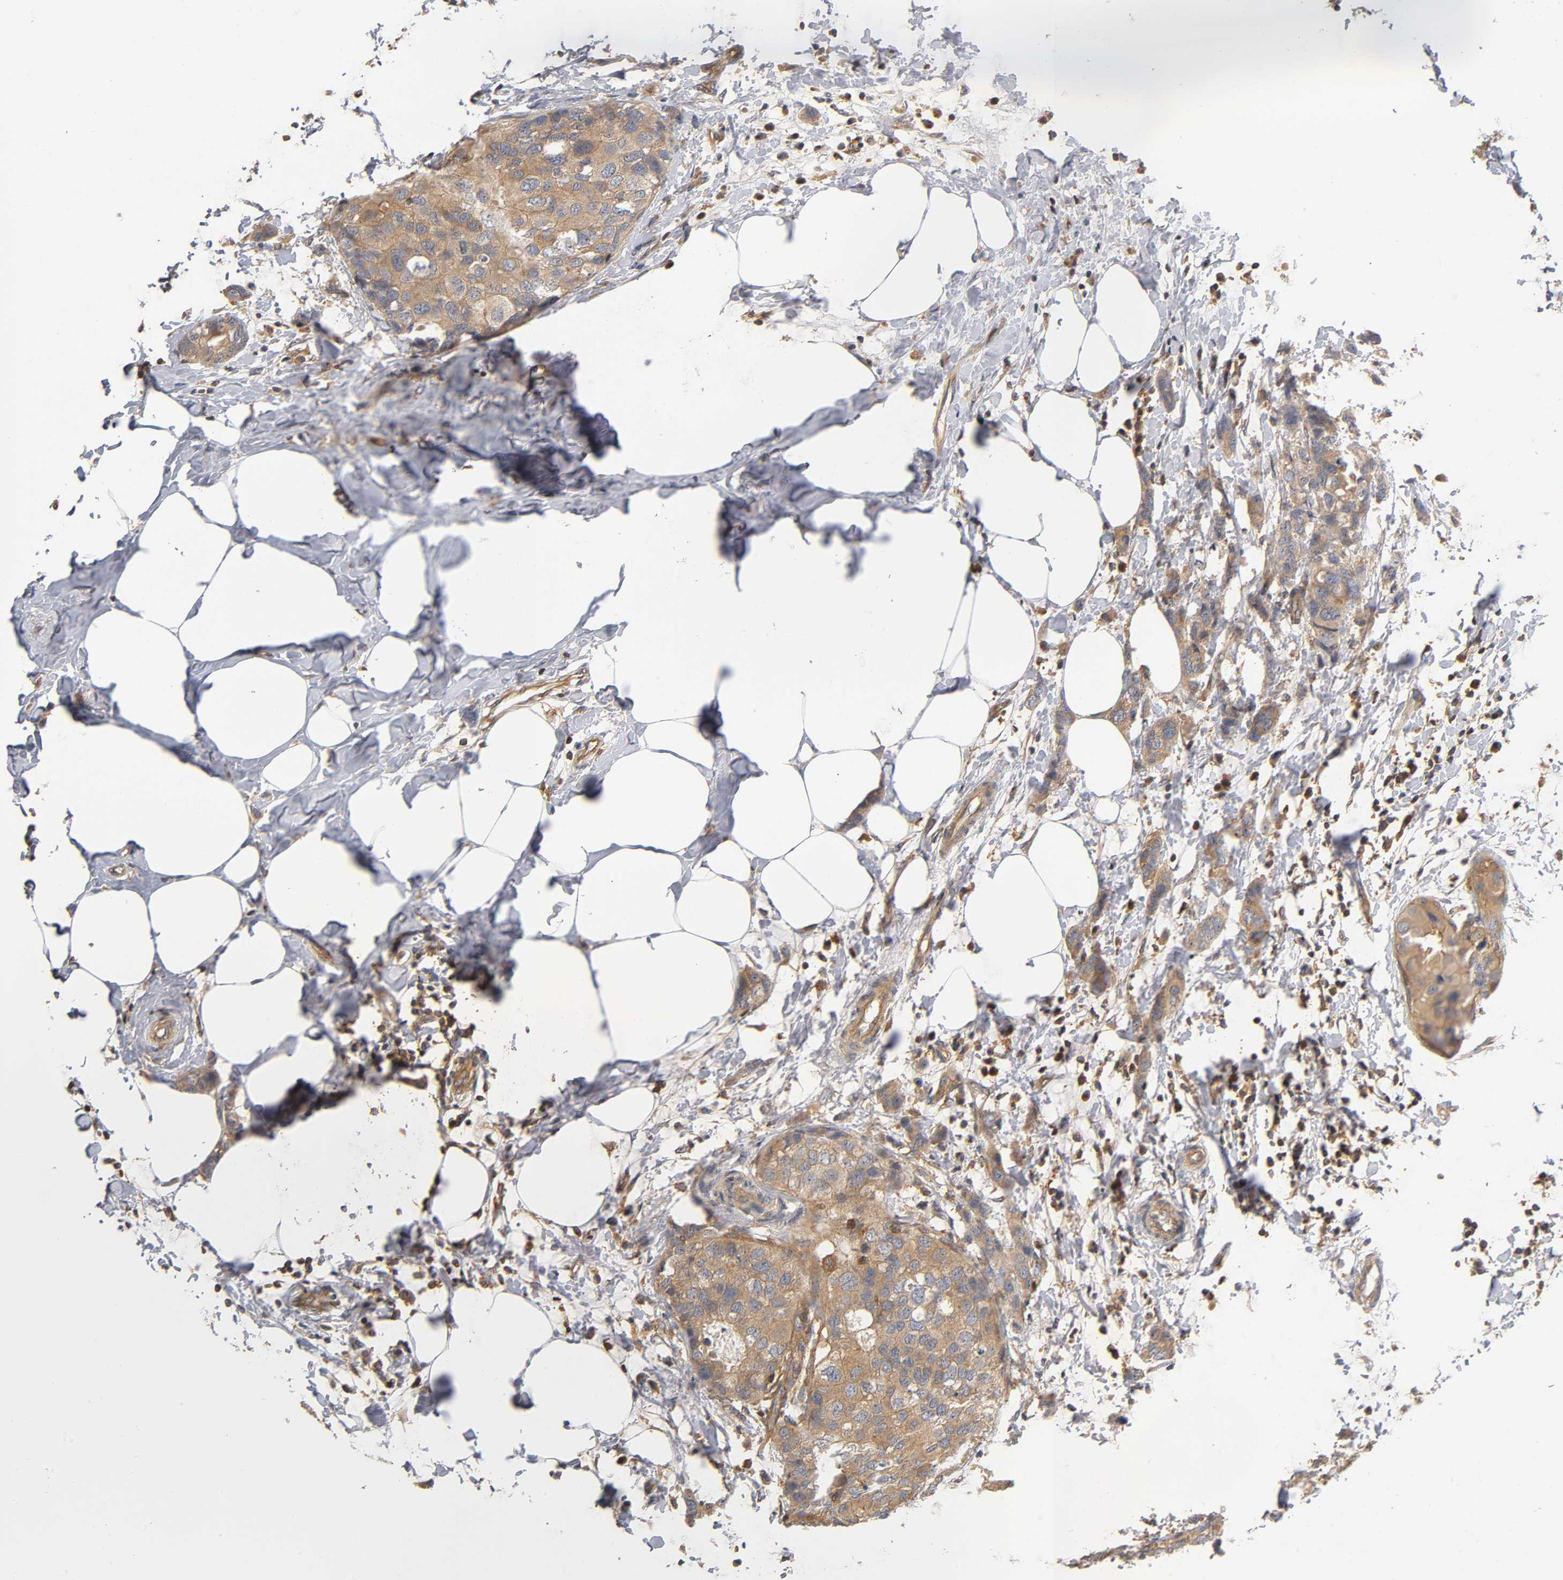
{"staining": {"intensity": "strong", "quantity": ">75%", "location": "cytoplasmic/membranous"}, "tissue": "breast cancer", "cell_type": "Tumor cells", "image_type": "cancer", "snomed": [{"axis": "morphology", "description": "Normal tissue, NOS"}, {"axis": "morphology", "description": "Duct carcinoma"}, {"axis": "topography", "description": "Breast"}], "caption": "Tumor cells exhibit high levels of strong cytoplasmic/membranous staining in about >75% of cells in human breast cancer (infiltrating ductal carcinoma).", "gene": "ACTR2", "patient": {"sex": "female", "age": 50}}